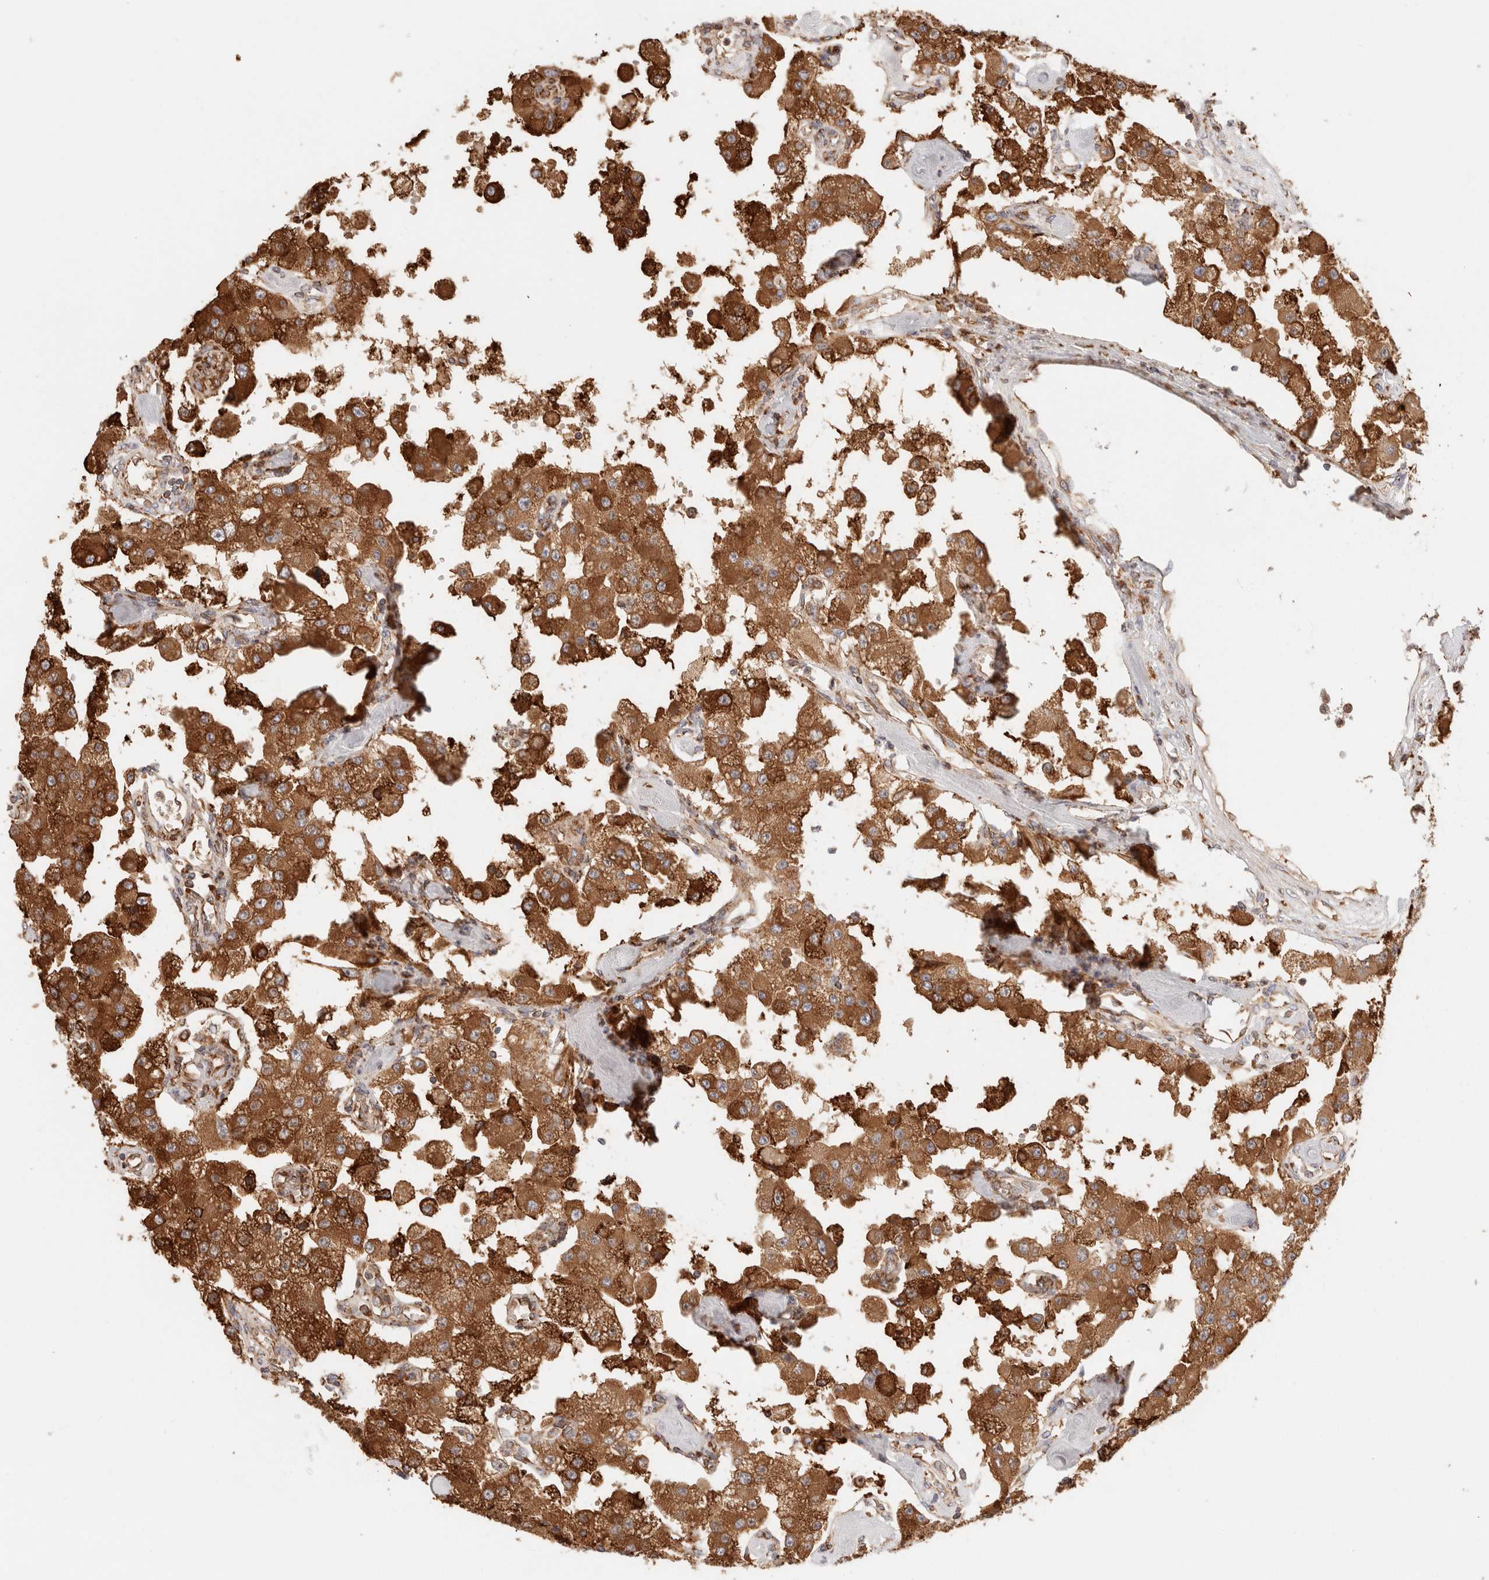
{"staining": {"intensity": "strong", "quantity": ">75%", "location": "cytoplasmic/membranous"}, "tissue": "carcinoid", "cell_type": "Tumor cells", "image_type": "cancer", "snomed": [{"axis": "morphology", "description": "Carcinoid, malignant, NOS"}, {"axis": "topography", "description": "Pancreas"}], "caption": "Protein expression analysis of carcinoid reveals strong cytoplasmic/membranous expression in approximately >75% of tumor cells. (DAB IHC, brown staining for protein, blue staining for nuclei).", "gene": "FER", "patient": {"sex": "male", "age": 41}}